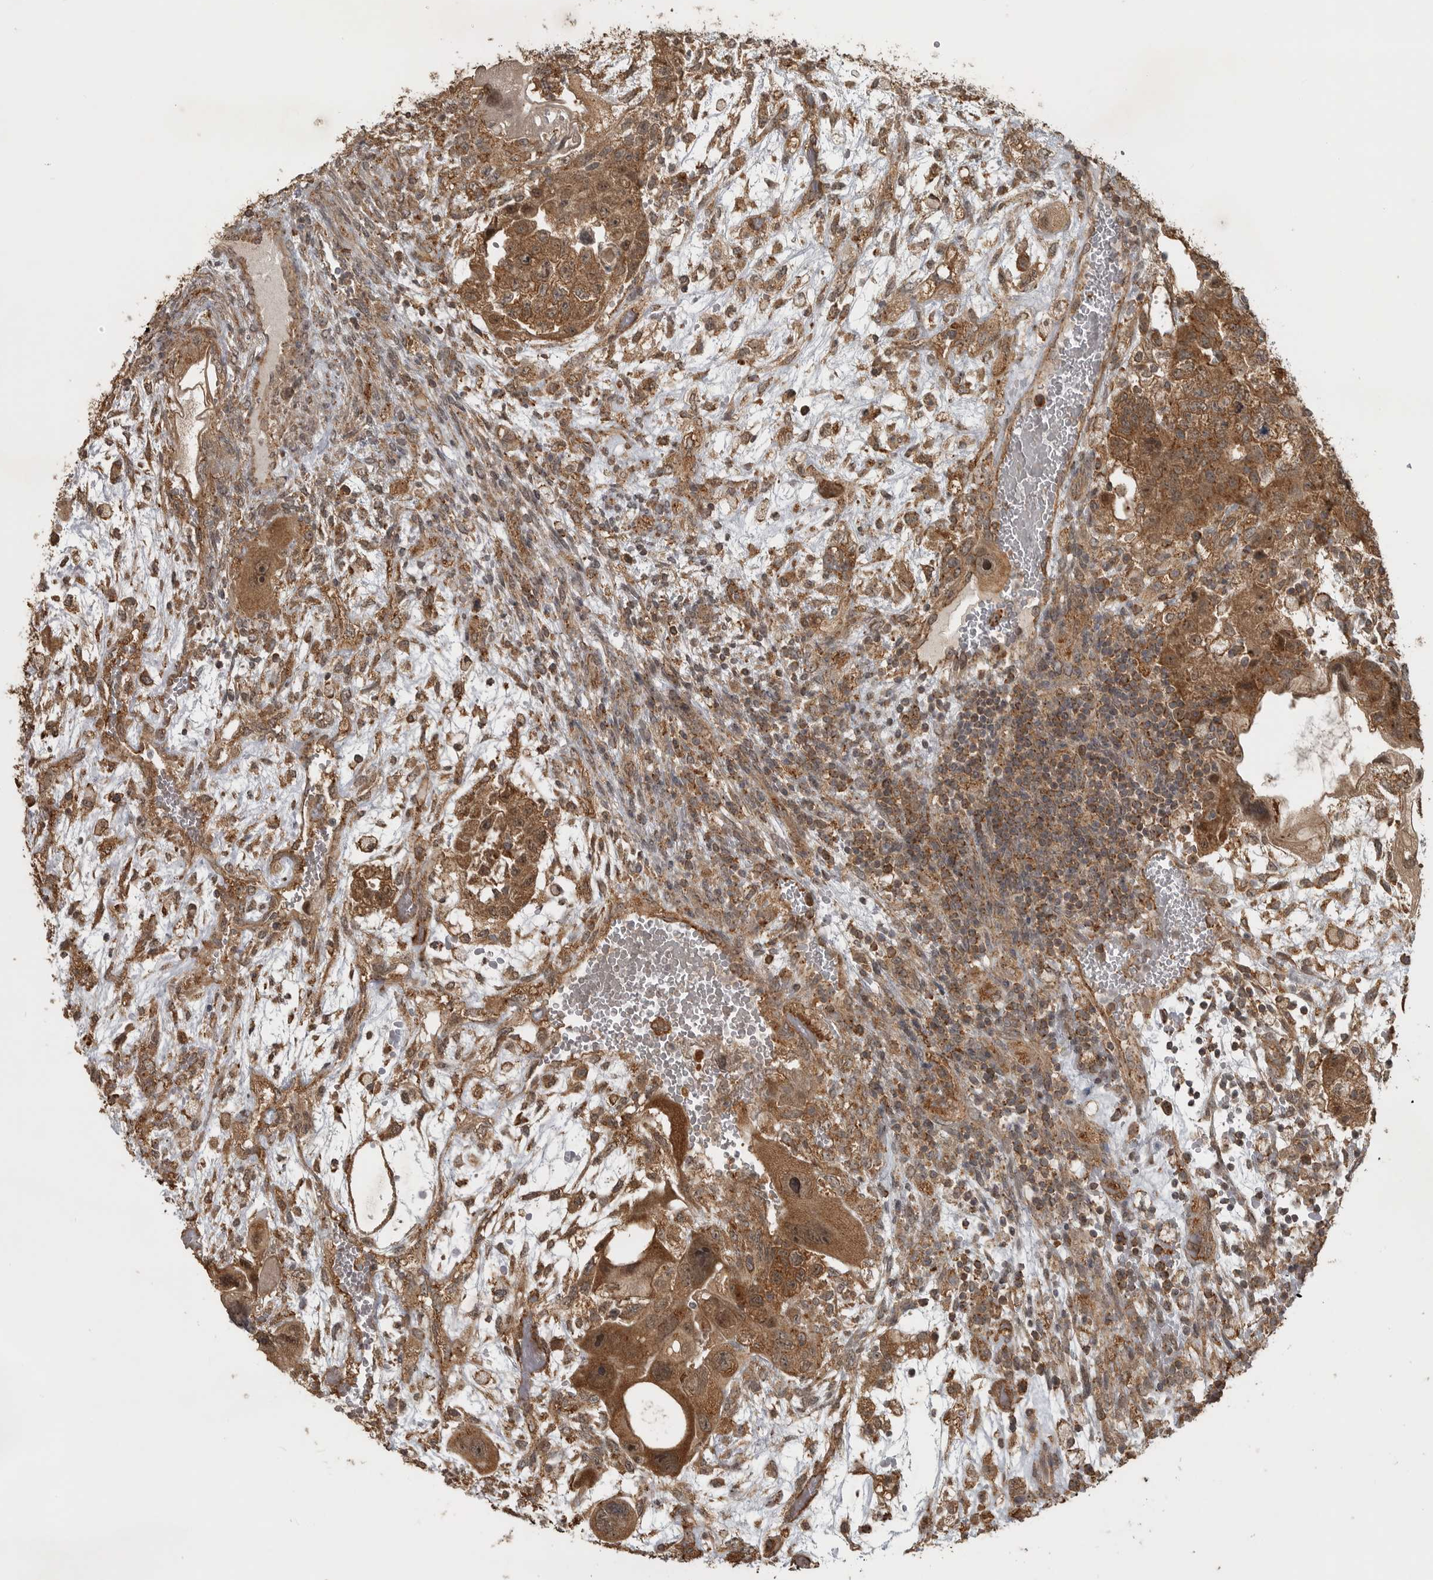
{"staining": {"intensity": "moderate", "quantity": ">75%", "location": "cytoplasmic/membranous"}, "tissue": "testis cancer", "cell_type": "Tumor cells", "image_type": "cancer", "snomed": [{"axis": "morphology", "description": "Carcinoma, Embryonal, NOS"}, {"axis": "topography", "description": "Testis"}], "caption": "Embryonal carcinoma (testis) stained with a brown dye displays moderate cytoplasmic/membranous positive positivity in about >75% of tumor cells.", "gene": "LLGL1", "patient": {"sex": "male", "age": 36}}